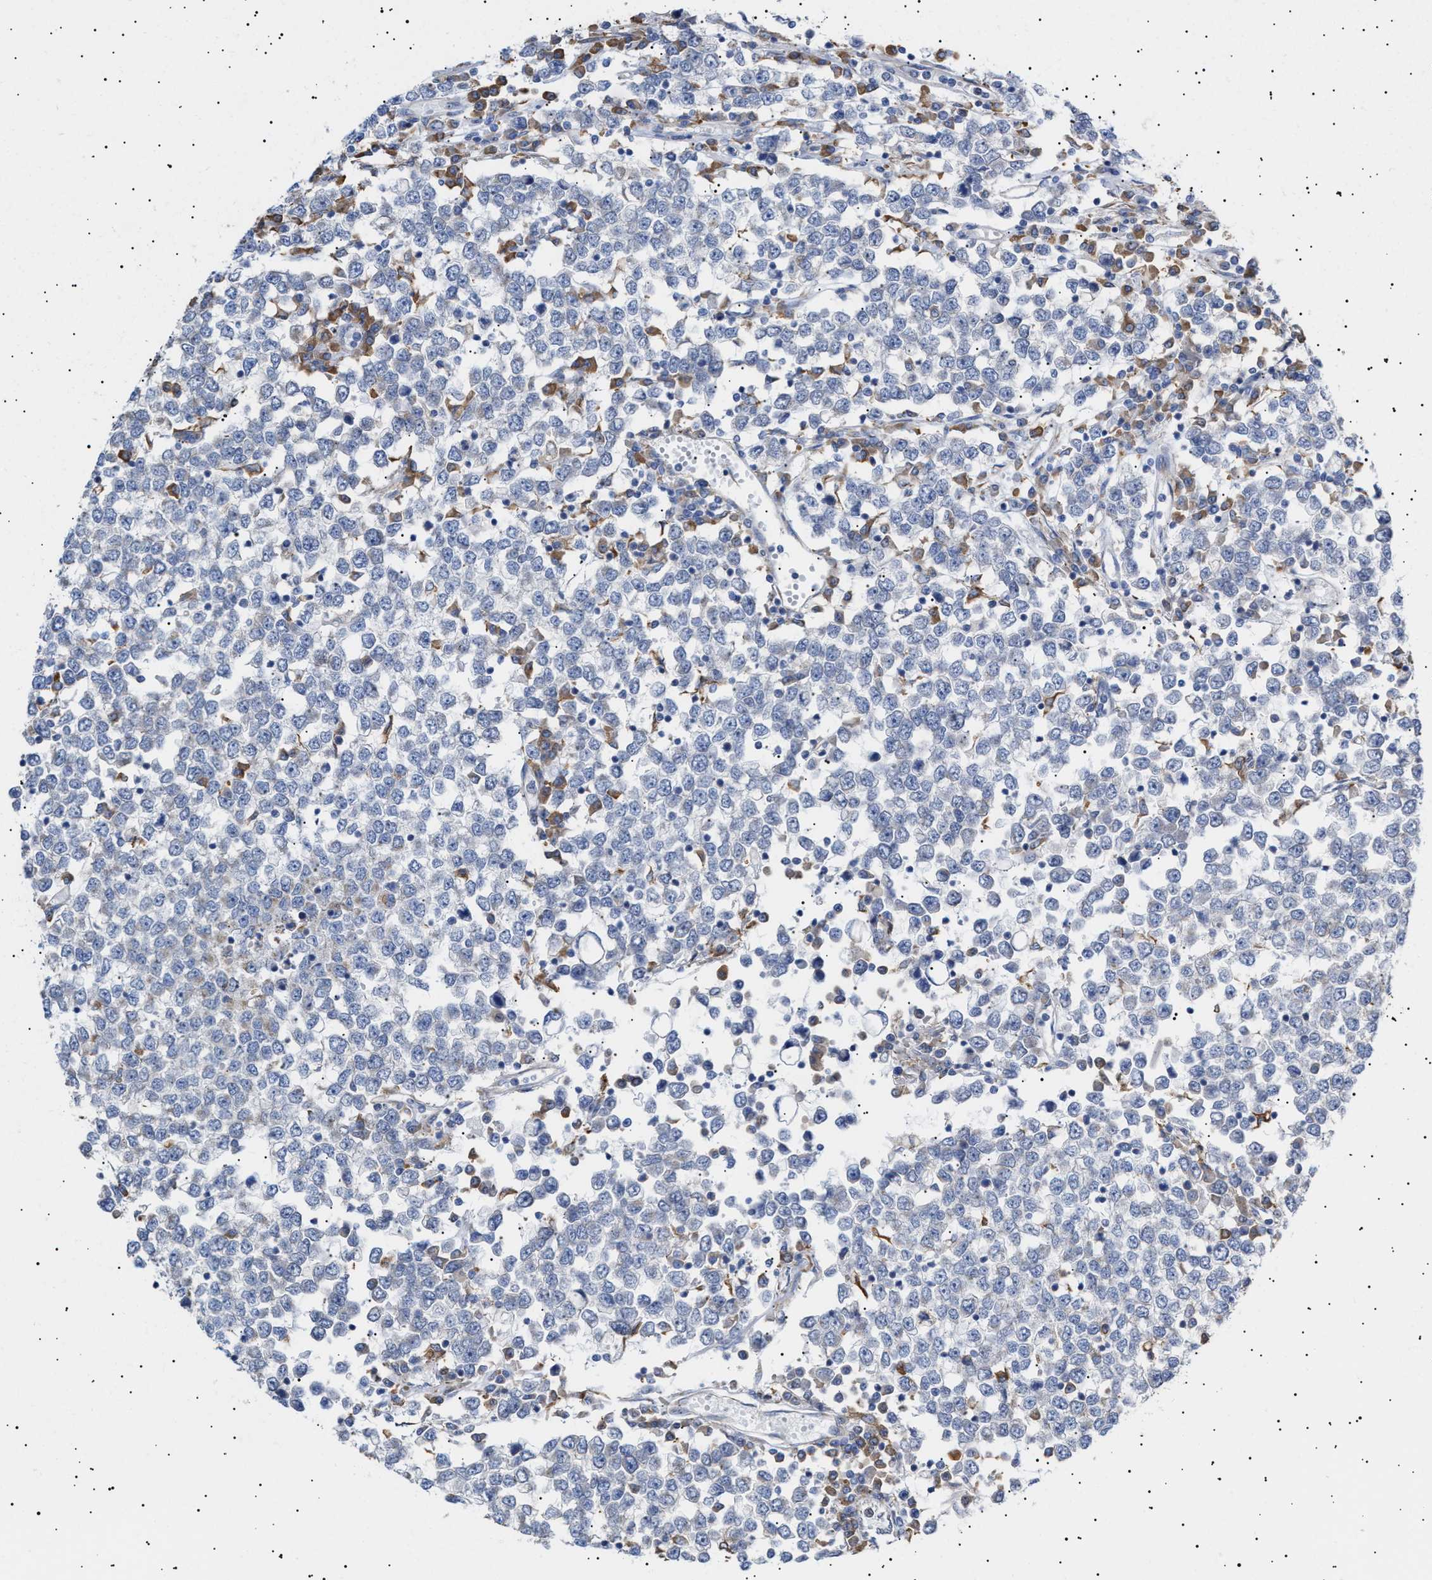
{"staining": {"intensity": "negative", "quantity": "none", "location": "none"}, "tissue": "testis cancer", "cell_type": "Tumor cells", "image_type": "cancer", "snomed": [{"axis": "morphology", "description": "Seminoma, NOS"}, {"axis": "topography", "description": "Testis"}], "caption": "This is an IHC histopathology image of human seminoma (testis). There is no staining in tumor cells.", "gene": "ERCC6L2", "patient": {"sex": "male", "age": 65}}